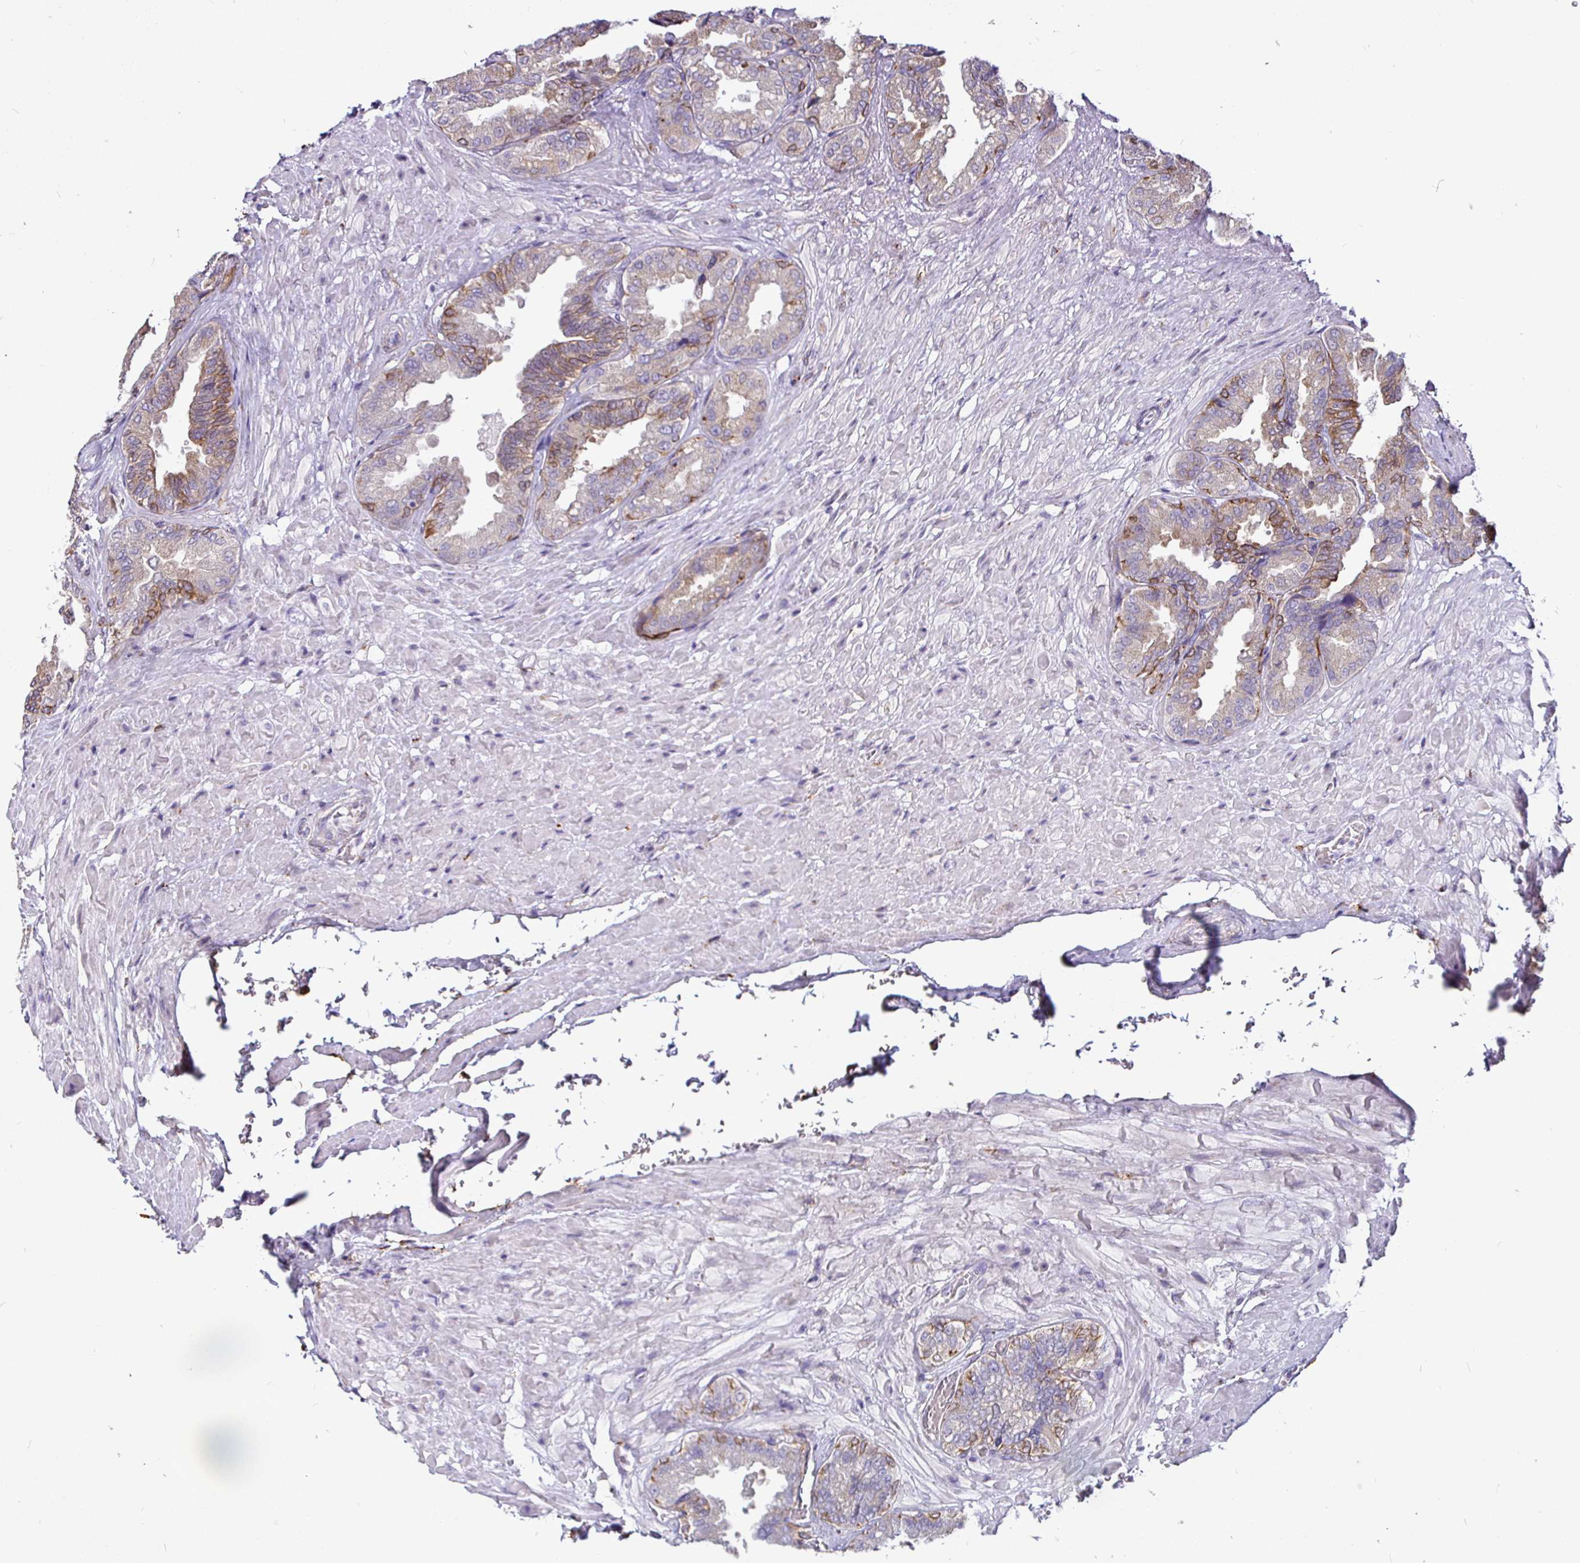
{"staining": {"intensity": "moderate", "quantity": "25%-75%", "location": "cytoplasmic/membranous"}, "tissue": "seminal vesicle", "cell_type": "Glandular cells", "image_type": "normal", "snomed": [{"axis": "morphology", "description": "Normal tissue, NOS"}, {"axis": "topography", "description": "Seminal veicle"}], "caption": "DAB immunohistochemical staining of unremarkable seminal vesicle exhibits moderate cytoplasmic/membranous protein expression in about 25%-75% of glandular cells. The protein is shown in brown color, while the nuclei are stained blue.", "gene": "P4HA2", "patient": {"sex": "male", "age": 68}}